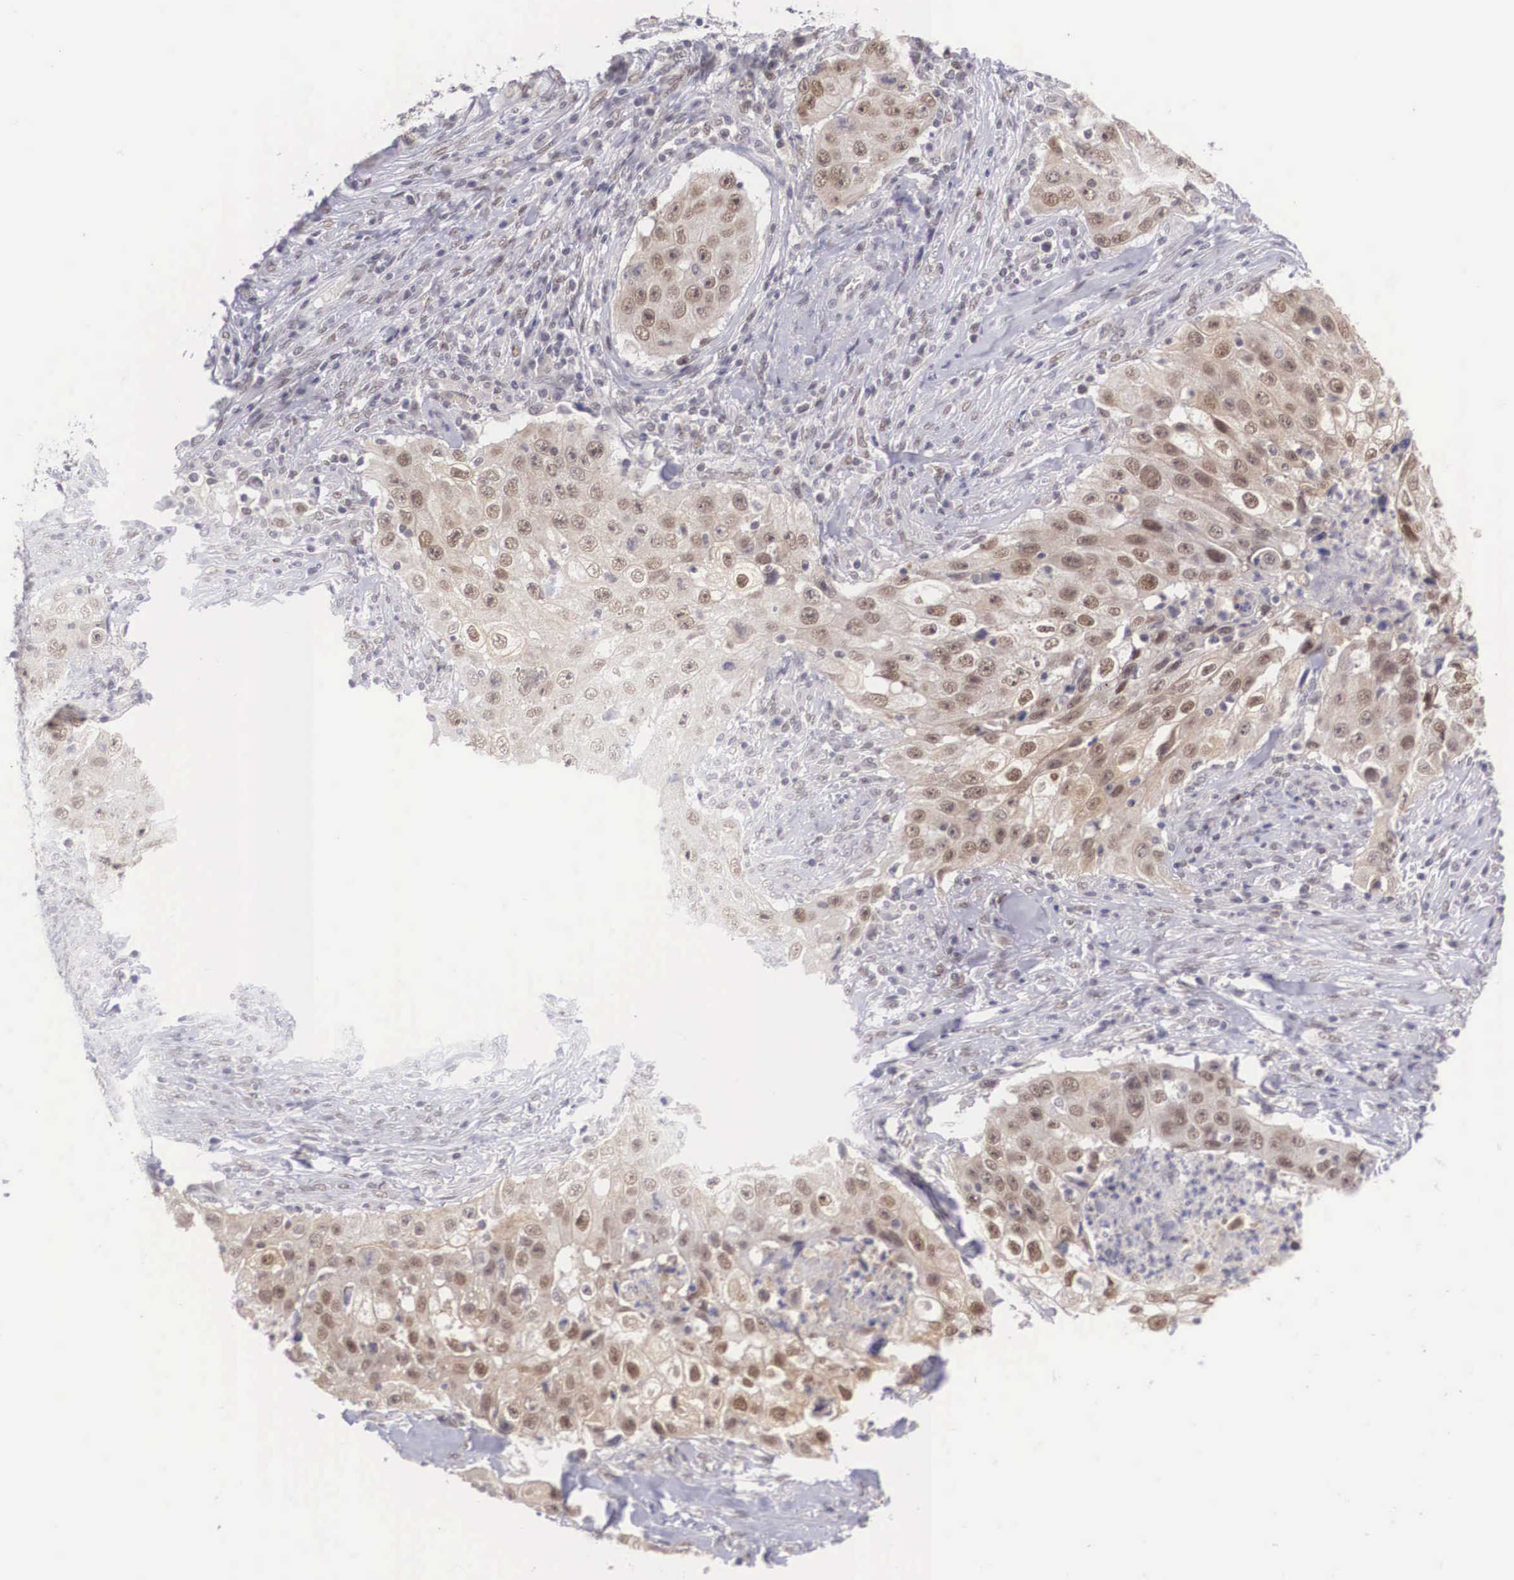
{"staining": {"intensity": "moderate", "quantity": ">75%", "location": "cytoplasmic/membranous,nuclear"}, "tissue": "lung cancer", "cell_type": "Tumor cells", "image_type": "cancer", "snomed": [{"axis": "morphology", "description": "Squamous cell carcinoma, NOS"}, {"axis": "topography", "description": "Lung"}], "caption": "Immunohistochemical staining of squamous cell carcinoma (lung) demonstrates medium levels of moderate cytoplasmic/membranous and nuclear protein positivity in approximately >75% of tumor cells.", "gene": "NINL", "patient": {"sex": "male", "age": 64}}